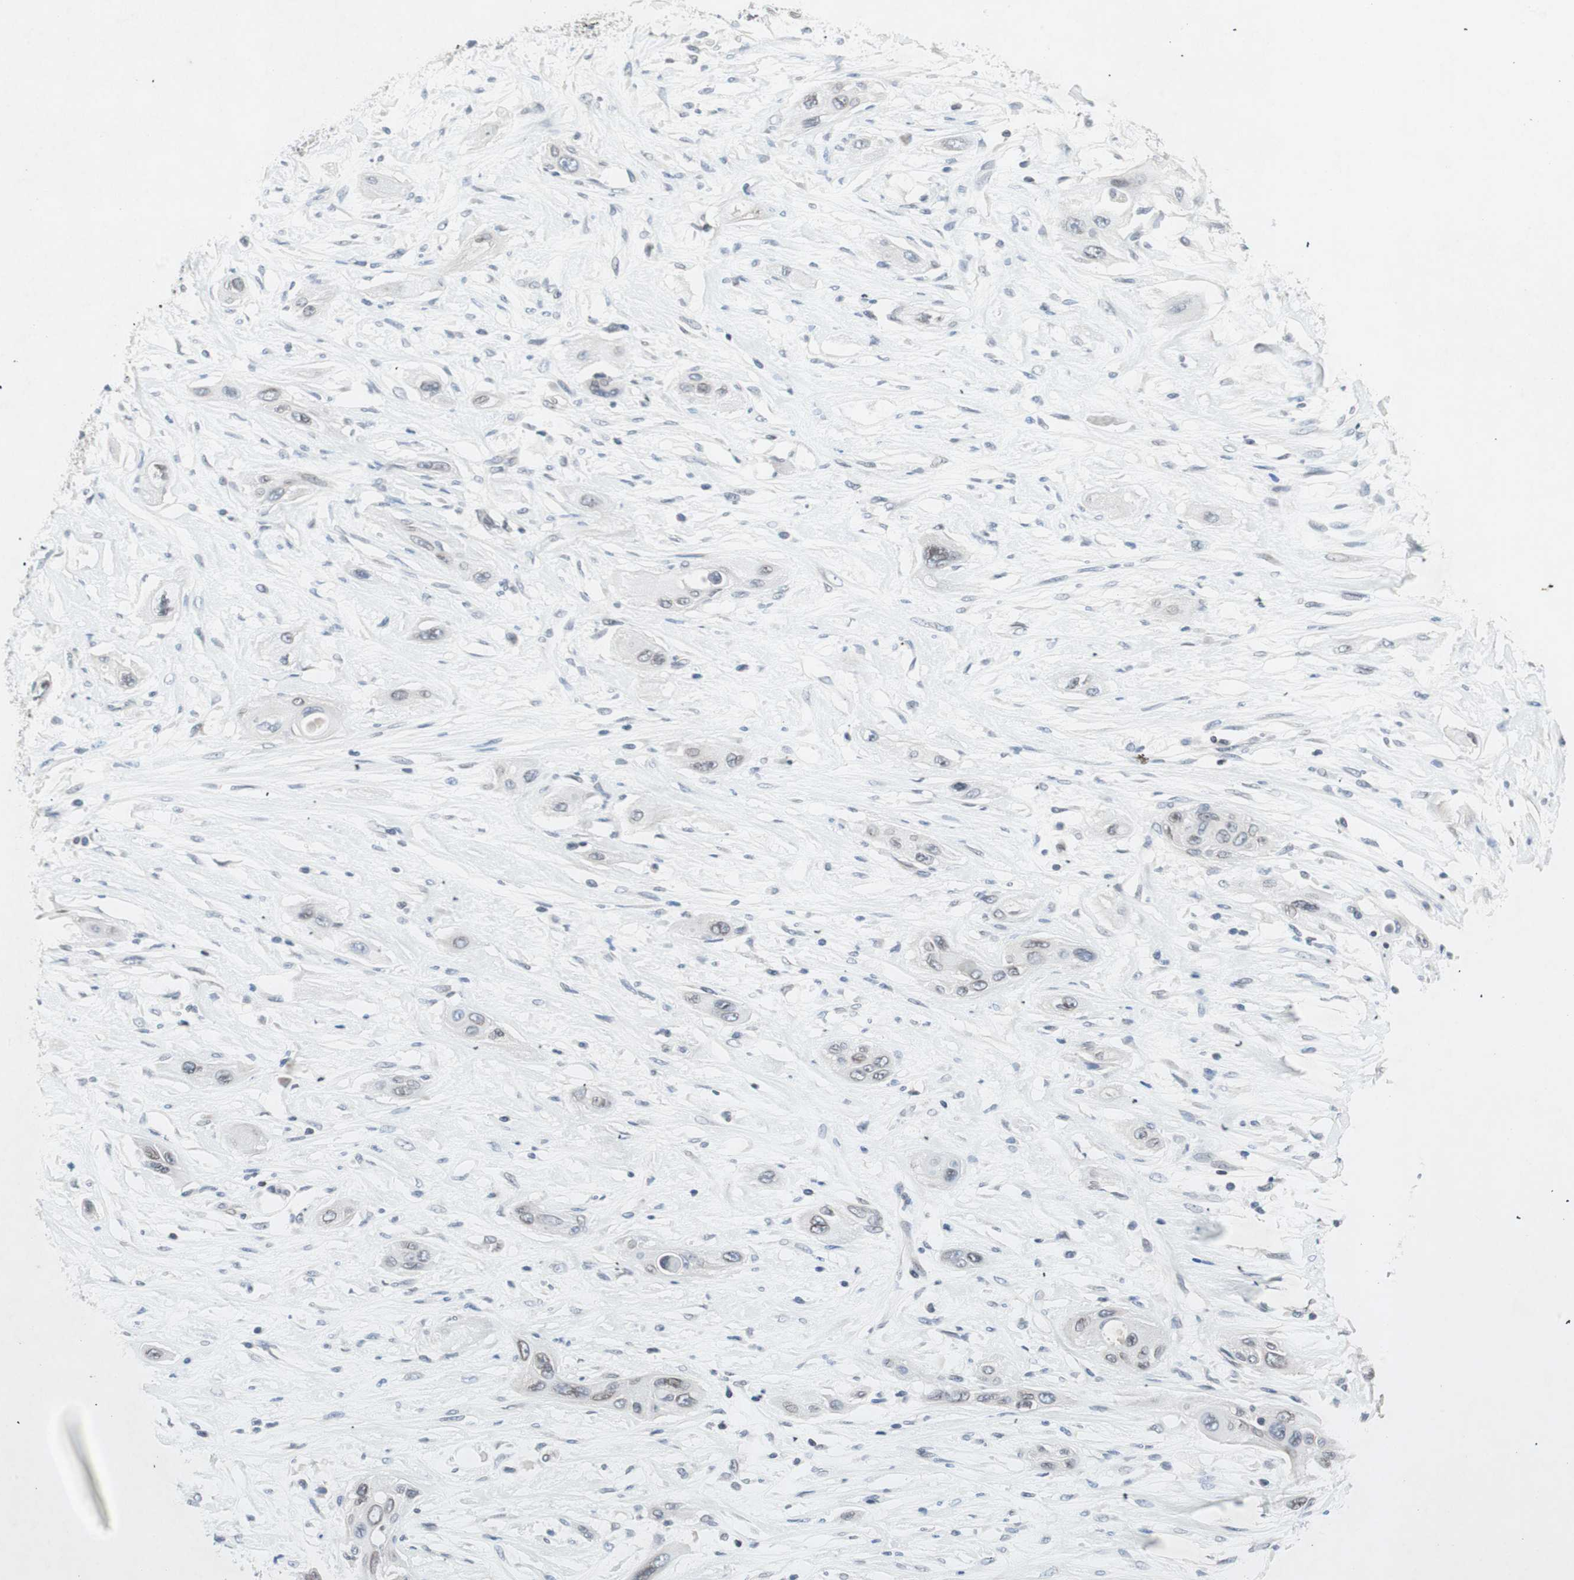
{"staining": {"intensity": "weak", "quantity": "<25%", "location": "cytoplasmic/membranous,nuclear"}, "tissue": "lung cancer", "cell_type": "Tumor cells", "image_type": "cancer", "snomed": [{"axis": "morphology", "description": "Squamous cell carcinoma, NOS"}, {"axis": "topography", "description": "Lung"}], "caption": "The micrograph exhibits no staining of tumor cells in squamous cell carcinoma (lung).", "gene": "ARNT2", "patient": {"sex": "female", "age": 47}}